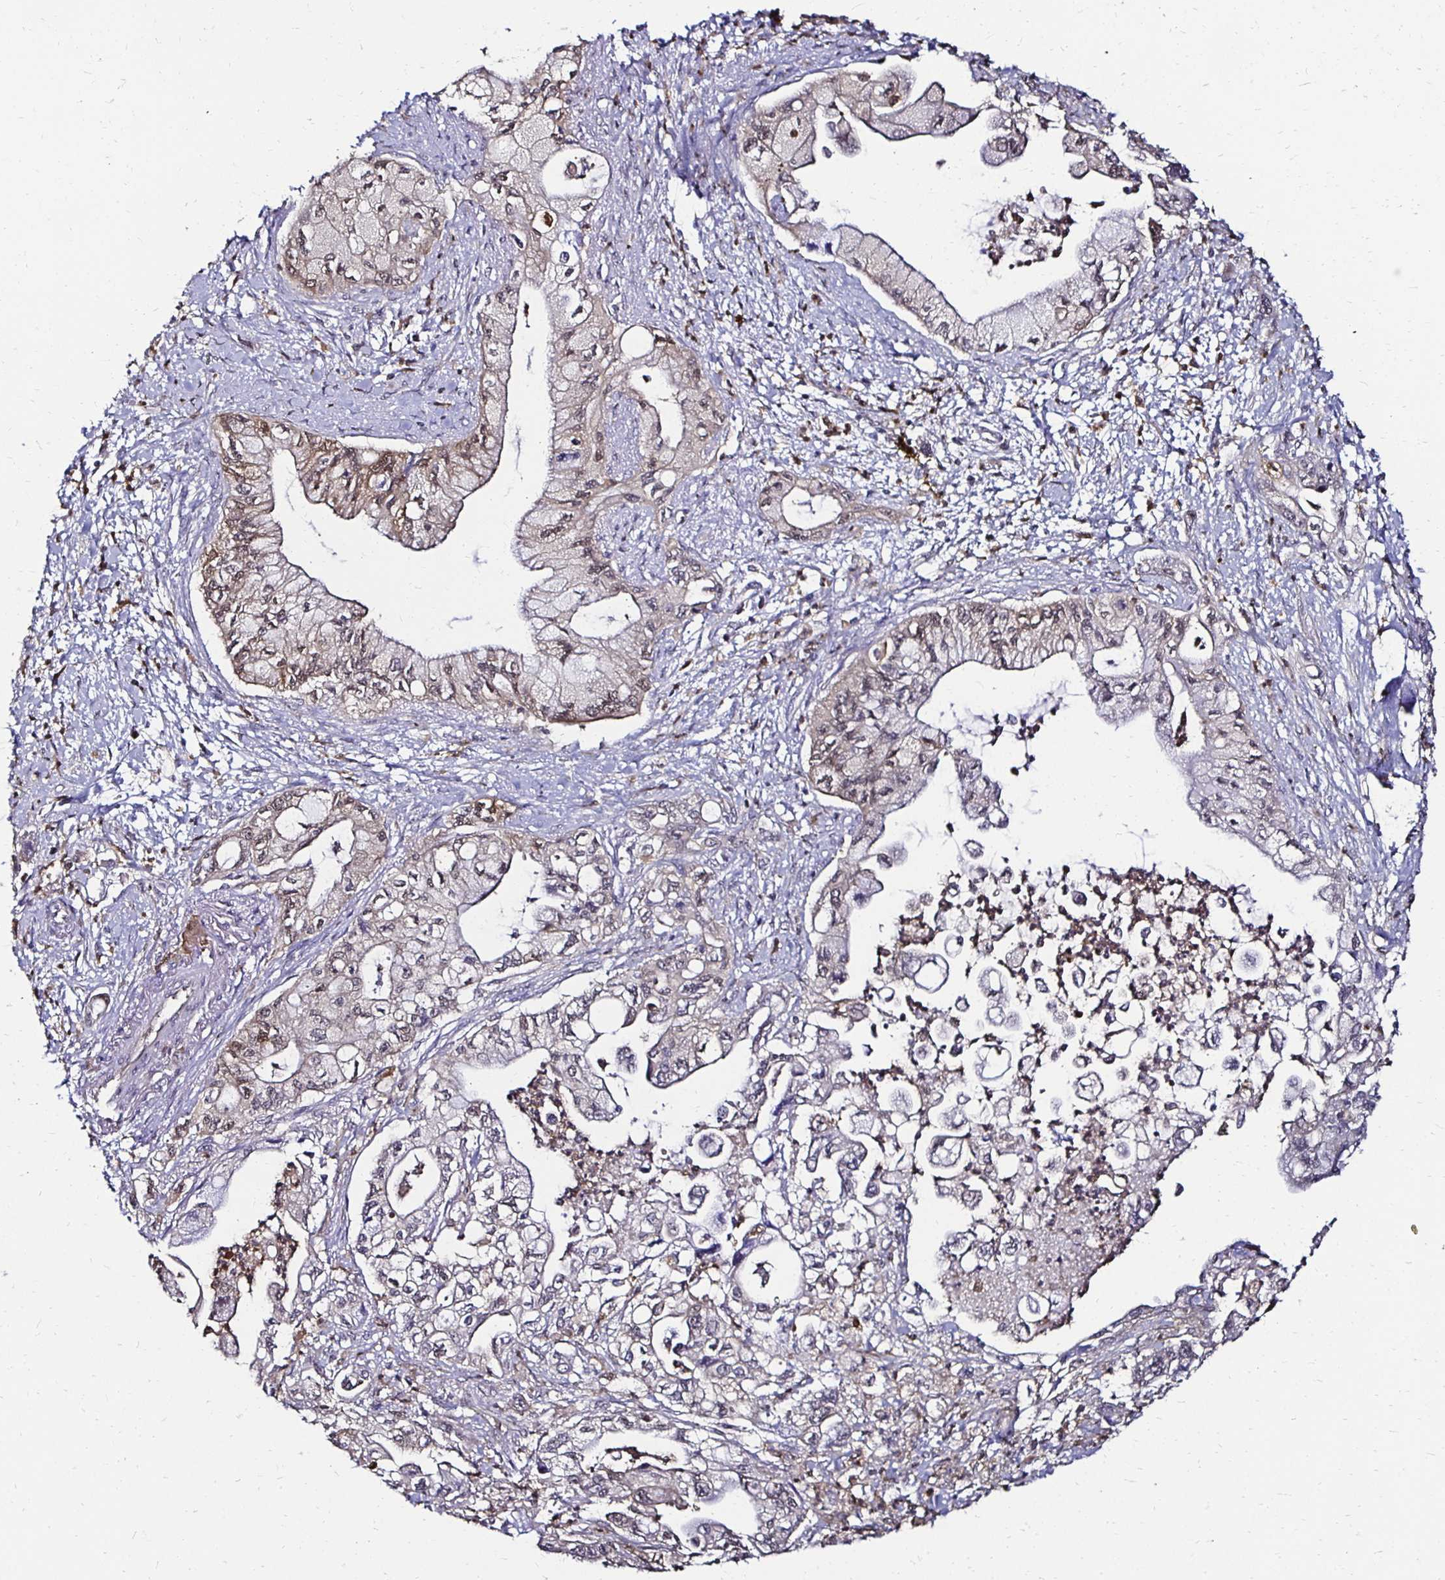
{"staining": {"intensity": "weak", "quantity": "<25%", "location": "cytoplasmic/membranous"}, "tissue": "pancreatic cancer", "cell_type": "Tumor cells", "image_type": "cancer", "snomed": [{"axis": "morphology", "description": "Adenocarcinoma, NOS"}, {"axis": "topography", "description": "Pancreas"}], "caption": "A micrograph of human pancreatic cancer (adenocarcinoma) is negative for staining in tumor cells. (DAB immunohistochemistry (IHC) visualized using brightfield microscopy, high magnification).", "gene": "TXN", "patient": {"sex": "male", "age": 61}}